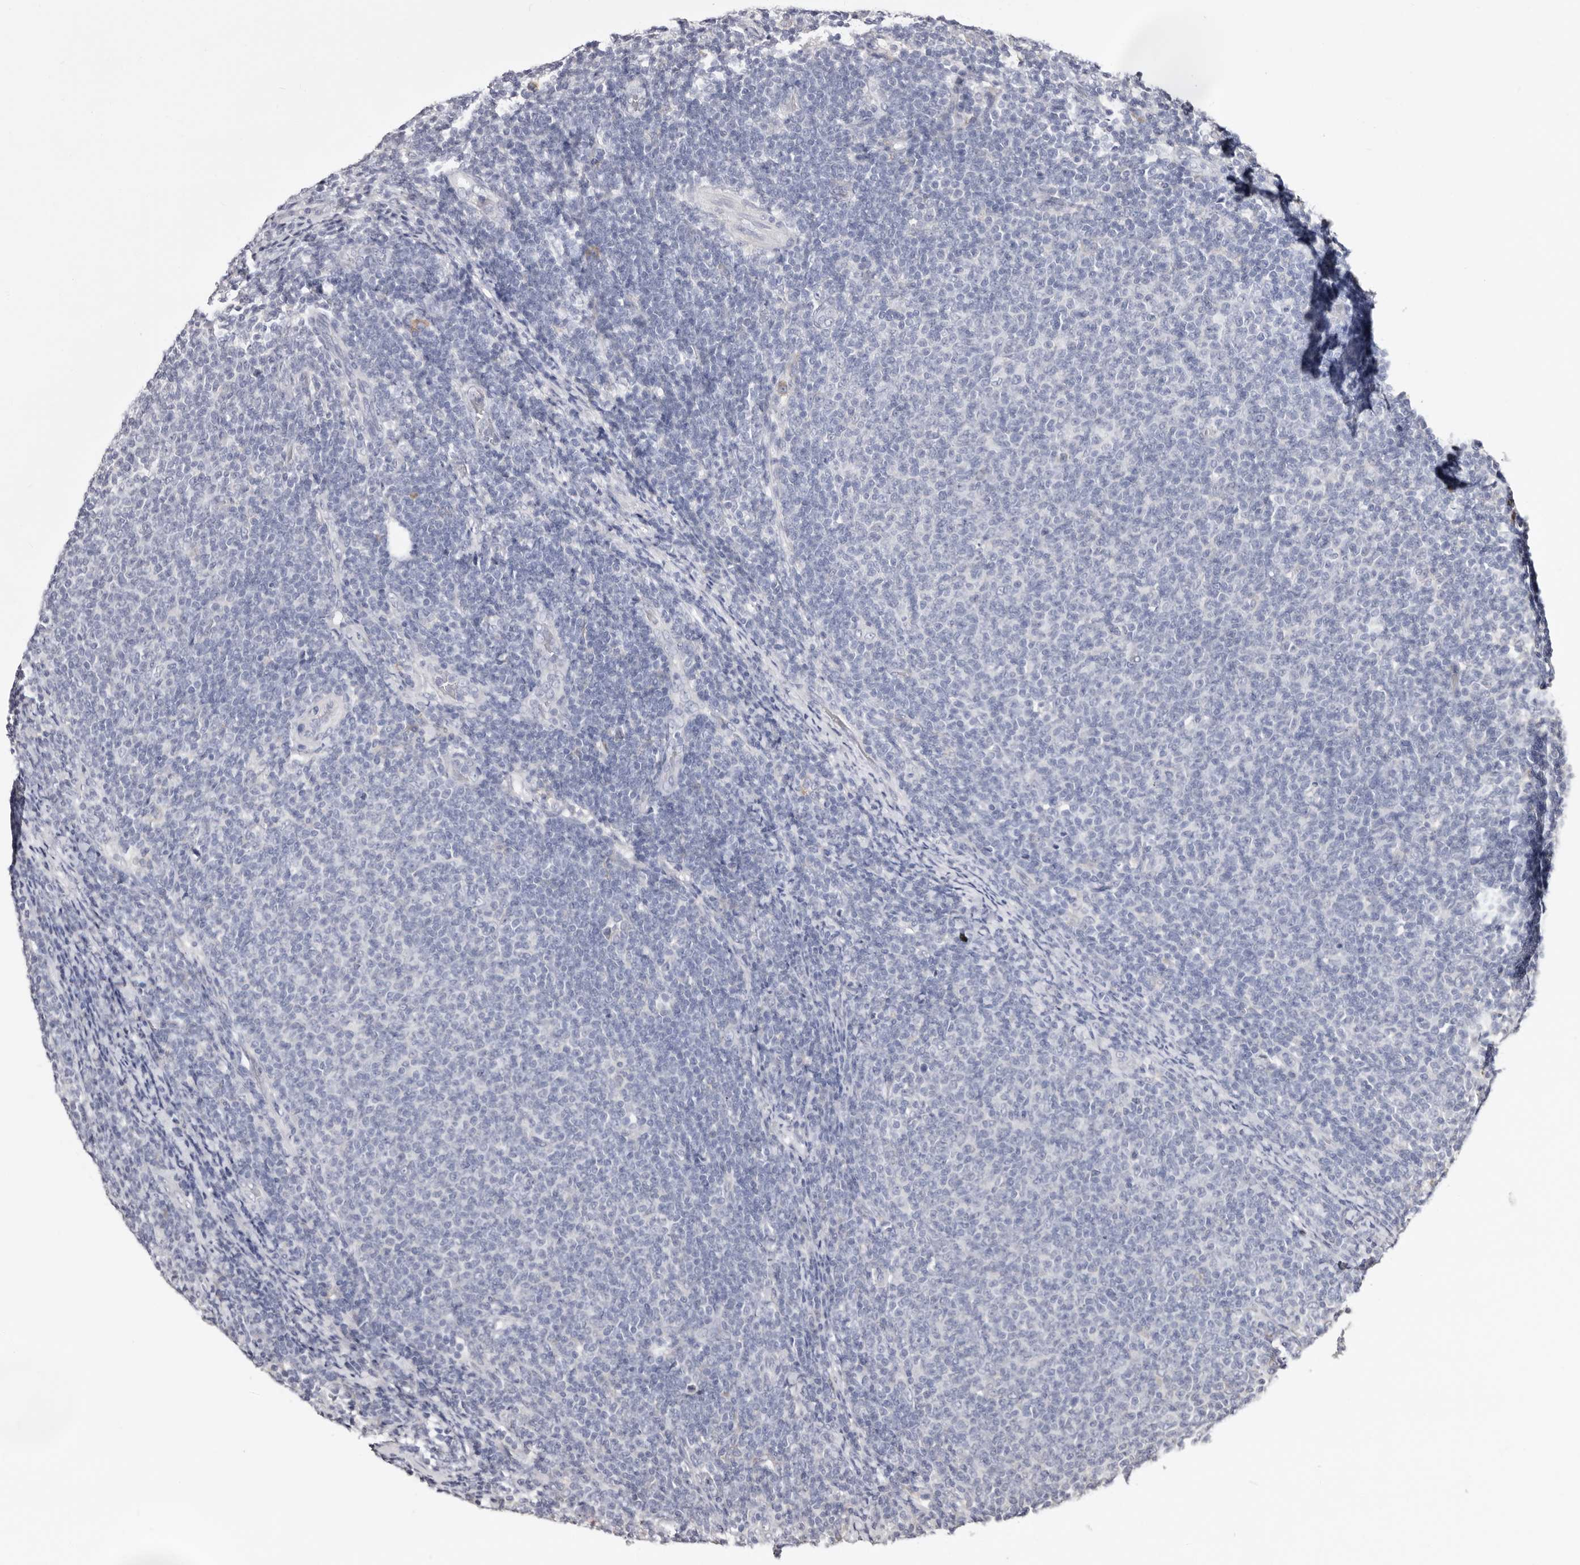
{"staining": {"intensity": "negative", "quantity": "none", "location": "none"}, "tissue": "lymphoma", "cell_type": "Tumor cells", "image_type": "cancer", "snomed": [{"axis": "morphology", "description": "Malignant lymphoma, non-Hodgkin's type, Low grade"}, {"axis": "topography", "description": "Lymph node"}], "caption": "Tumor cells are negative for brown protein staining in lymphoma.", "gene": "ACBD6", "patient": {"sex": "male", "age": 66}}